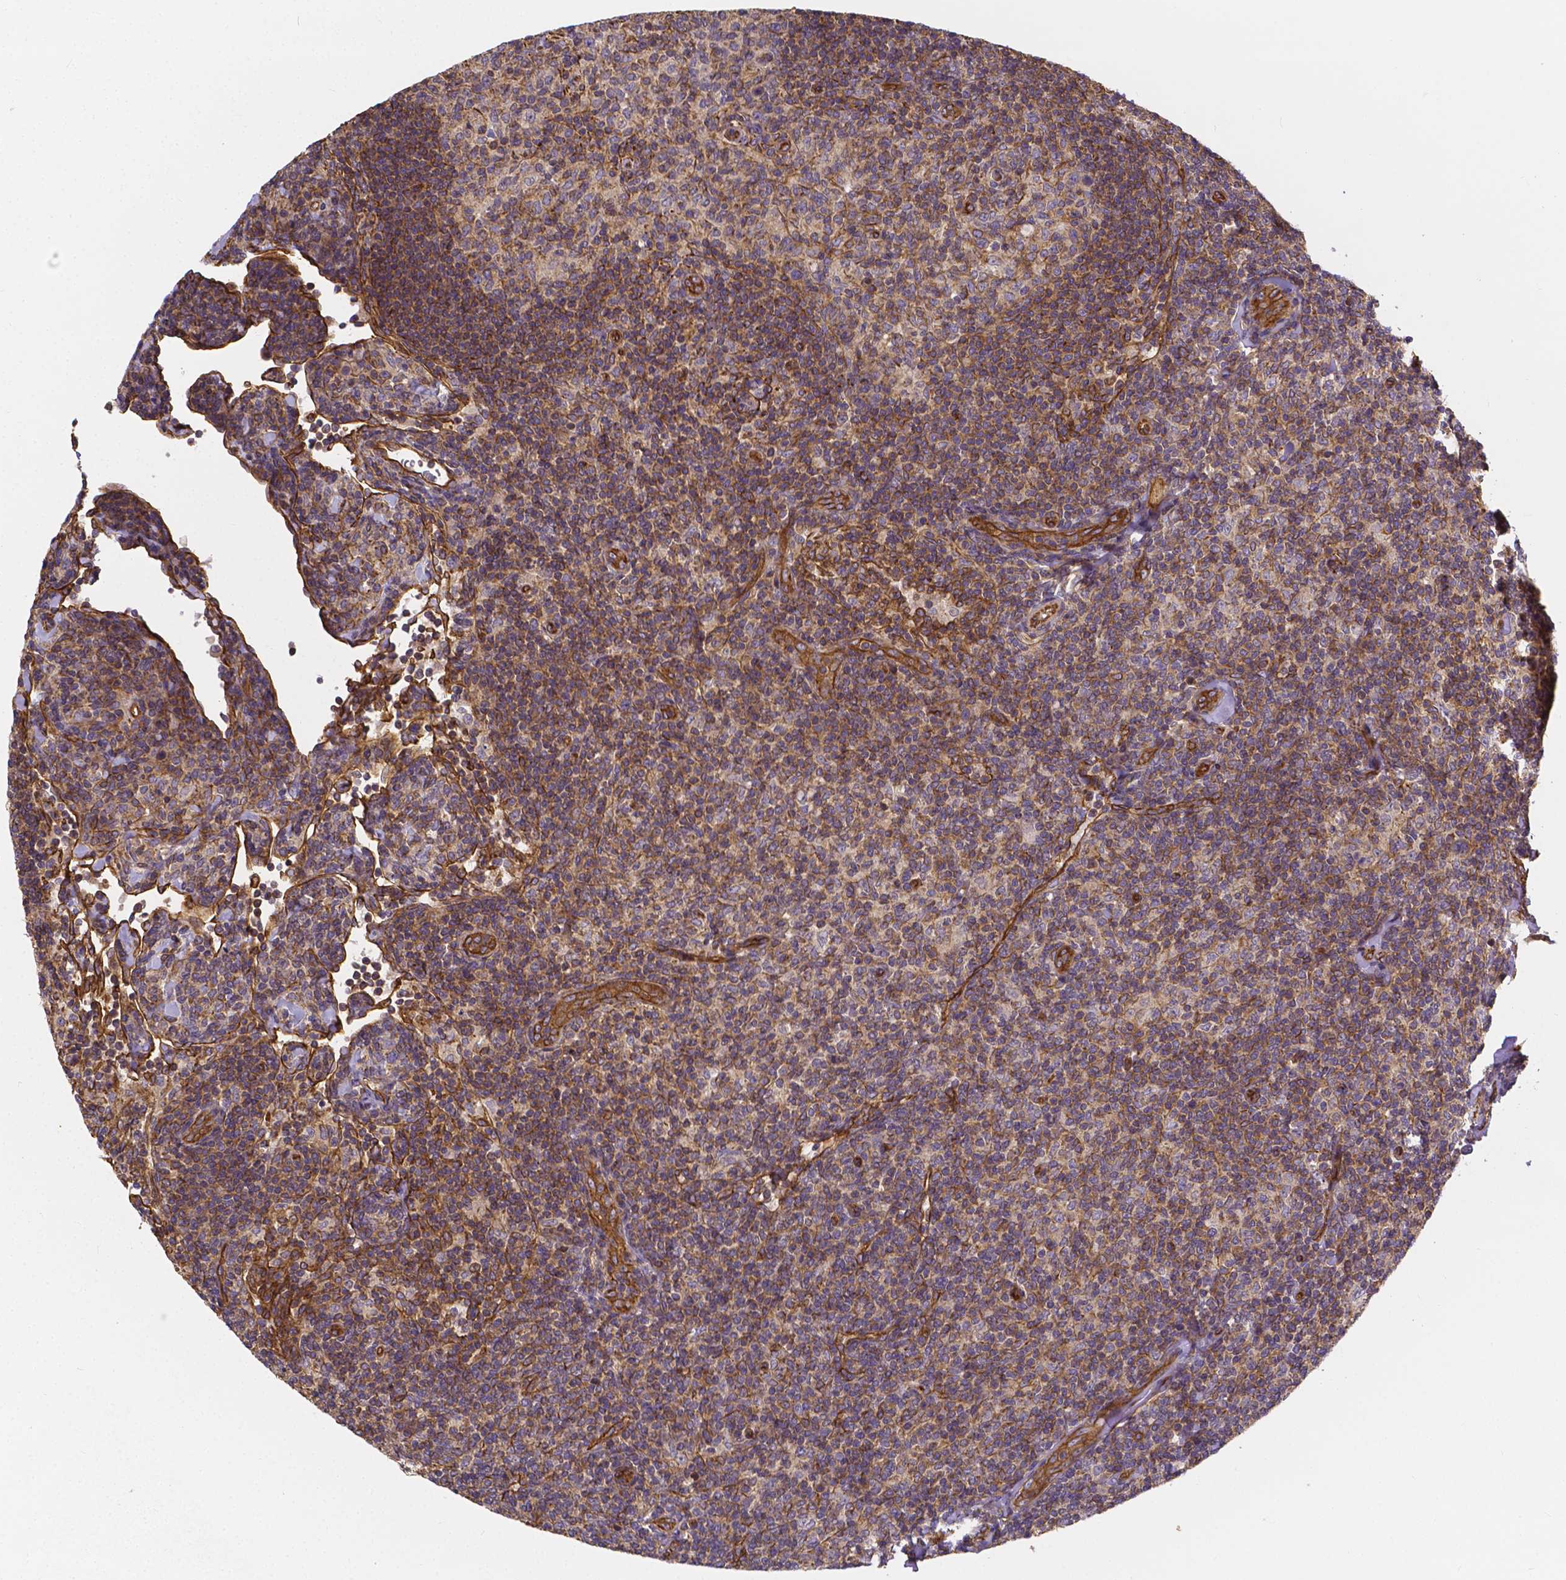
{"staining": {"intensity": "moderate", "quantity": ">75%", "location": "cytoplasmic/membranous"}, "tissue": "lymphoma", "cell_type": "Tumor cells", "image_type": "cancer", "snomed": [{"axis": "morphology", "description": "Malignant lymphoma, non-Hodgkin's type, Low grade"}, {"axis": "topography", "description": "Lymph node"}], "caption": "An image of human low-grade malignant lymphoma, non-Hodgkin's type stained for a protein reveals moderate cytoplasmic/membranous brown staining in tumor cells. (IHC, brightfield microscopy, high magnification).", "gene": "CLINT1", "patient": {"sex": "female", "age": 56}}